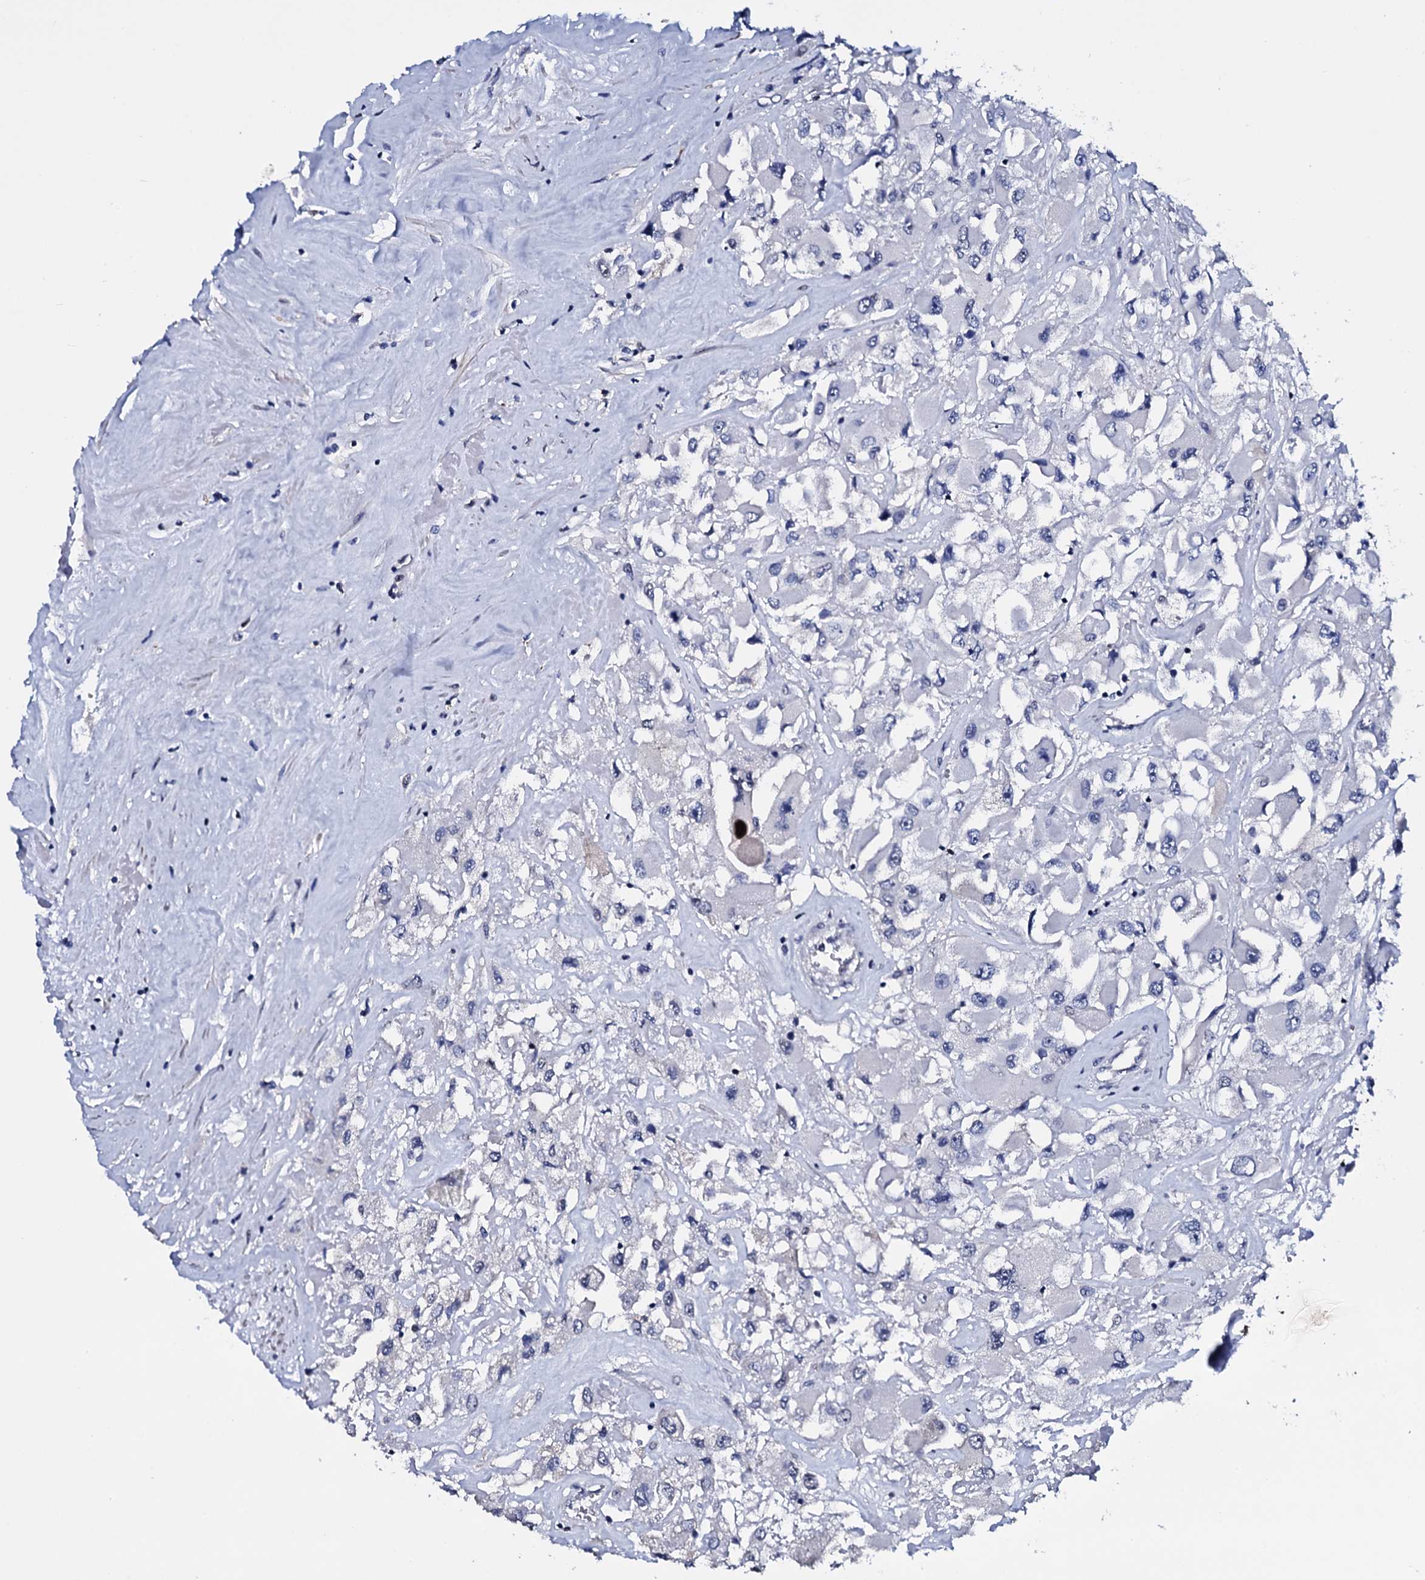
{"staining": {"intensity": "negative", "quantity": "none", "location": "none"}, "tissue": "renal cancer", "cell_type": "Tumor cells", "image_type": "cancer", "snomed": [{"axis": "morphology", "description": "Adenocarcinoma, NOS"}, {"axis": "topography", "description": "Kidney"}], "caption": "Immunohistochemical staining of human renal adenocarcinoma reveals no significant staining in tumor cells.", "gene": "NPM2", "patient": {"sex": "female", "age": 52}}